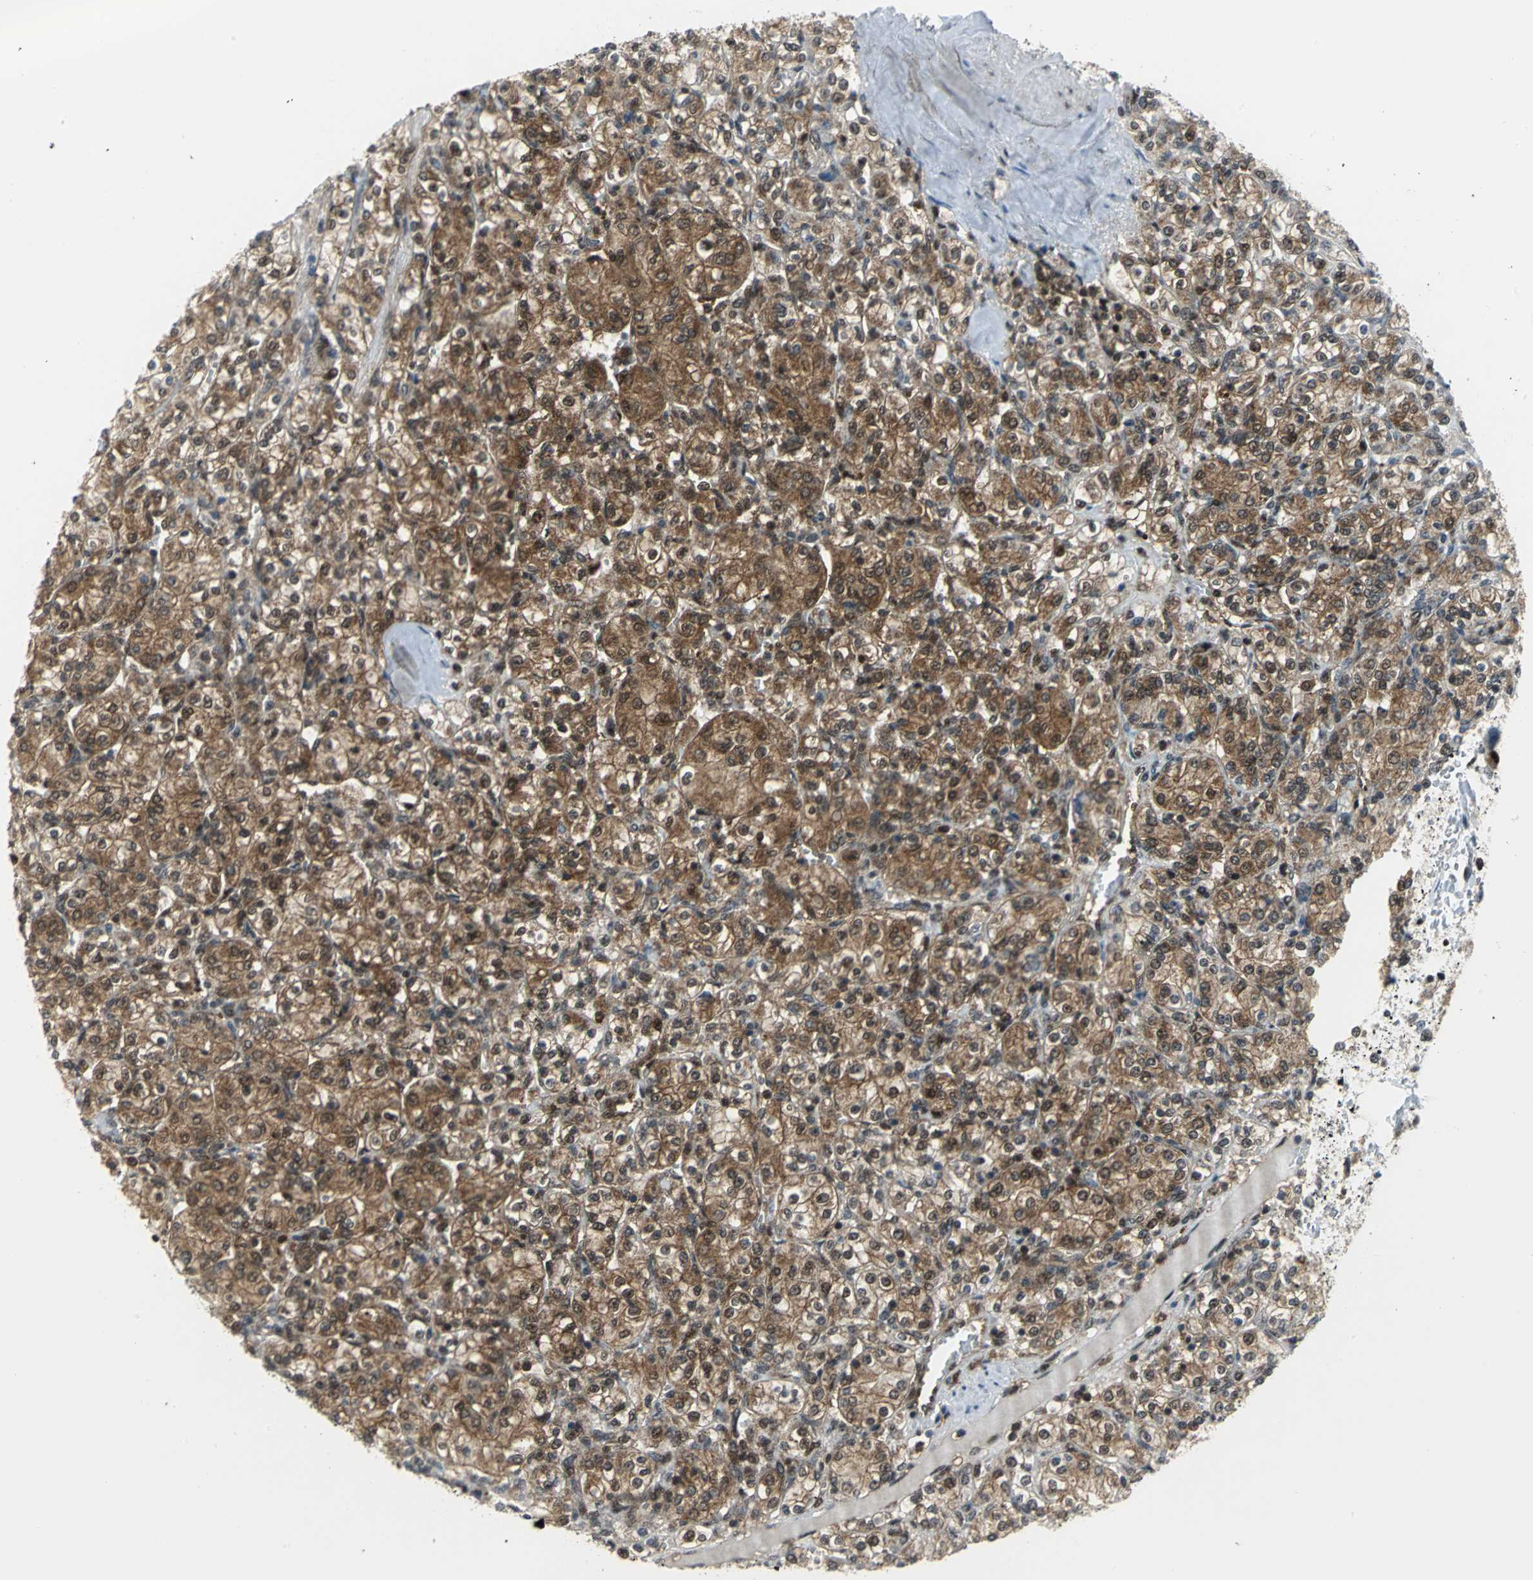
{"staining": {"intensity": "moderate", "quantity": ">75%", "location": "cytoplasmic/membranous"}, "tissue": "renal cancer", "cell_type": "Tumor cells", "image_type": "cancer", "snomed": [{"axis": "morphology", "description": "Adenocarcinoma, NOS"}, {"axis": "topography", "description": "Kidney"}], "caption": "DAB immunohistochemical staining of human renal cancer shows moderate cytoplasmic/membranous protein expression in about >75% of tumor cells.", "gene": "PSMA4", "patient": {"sex": "male", "age": 77}}